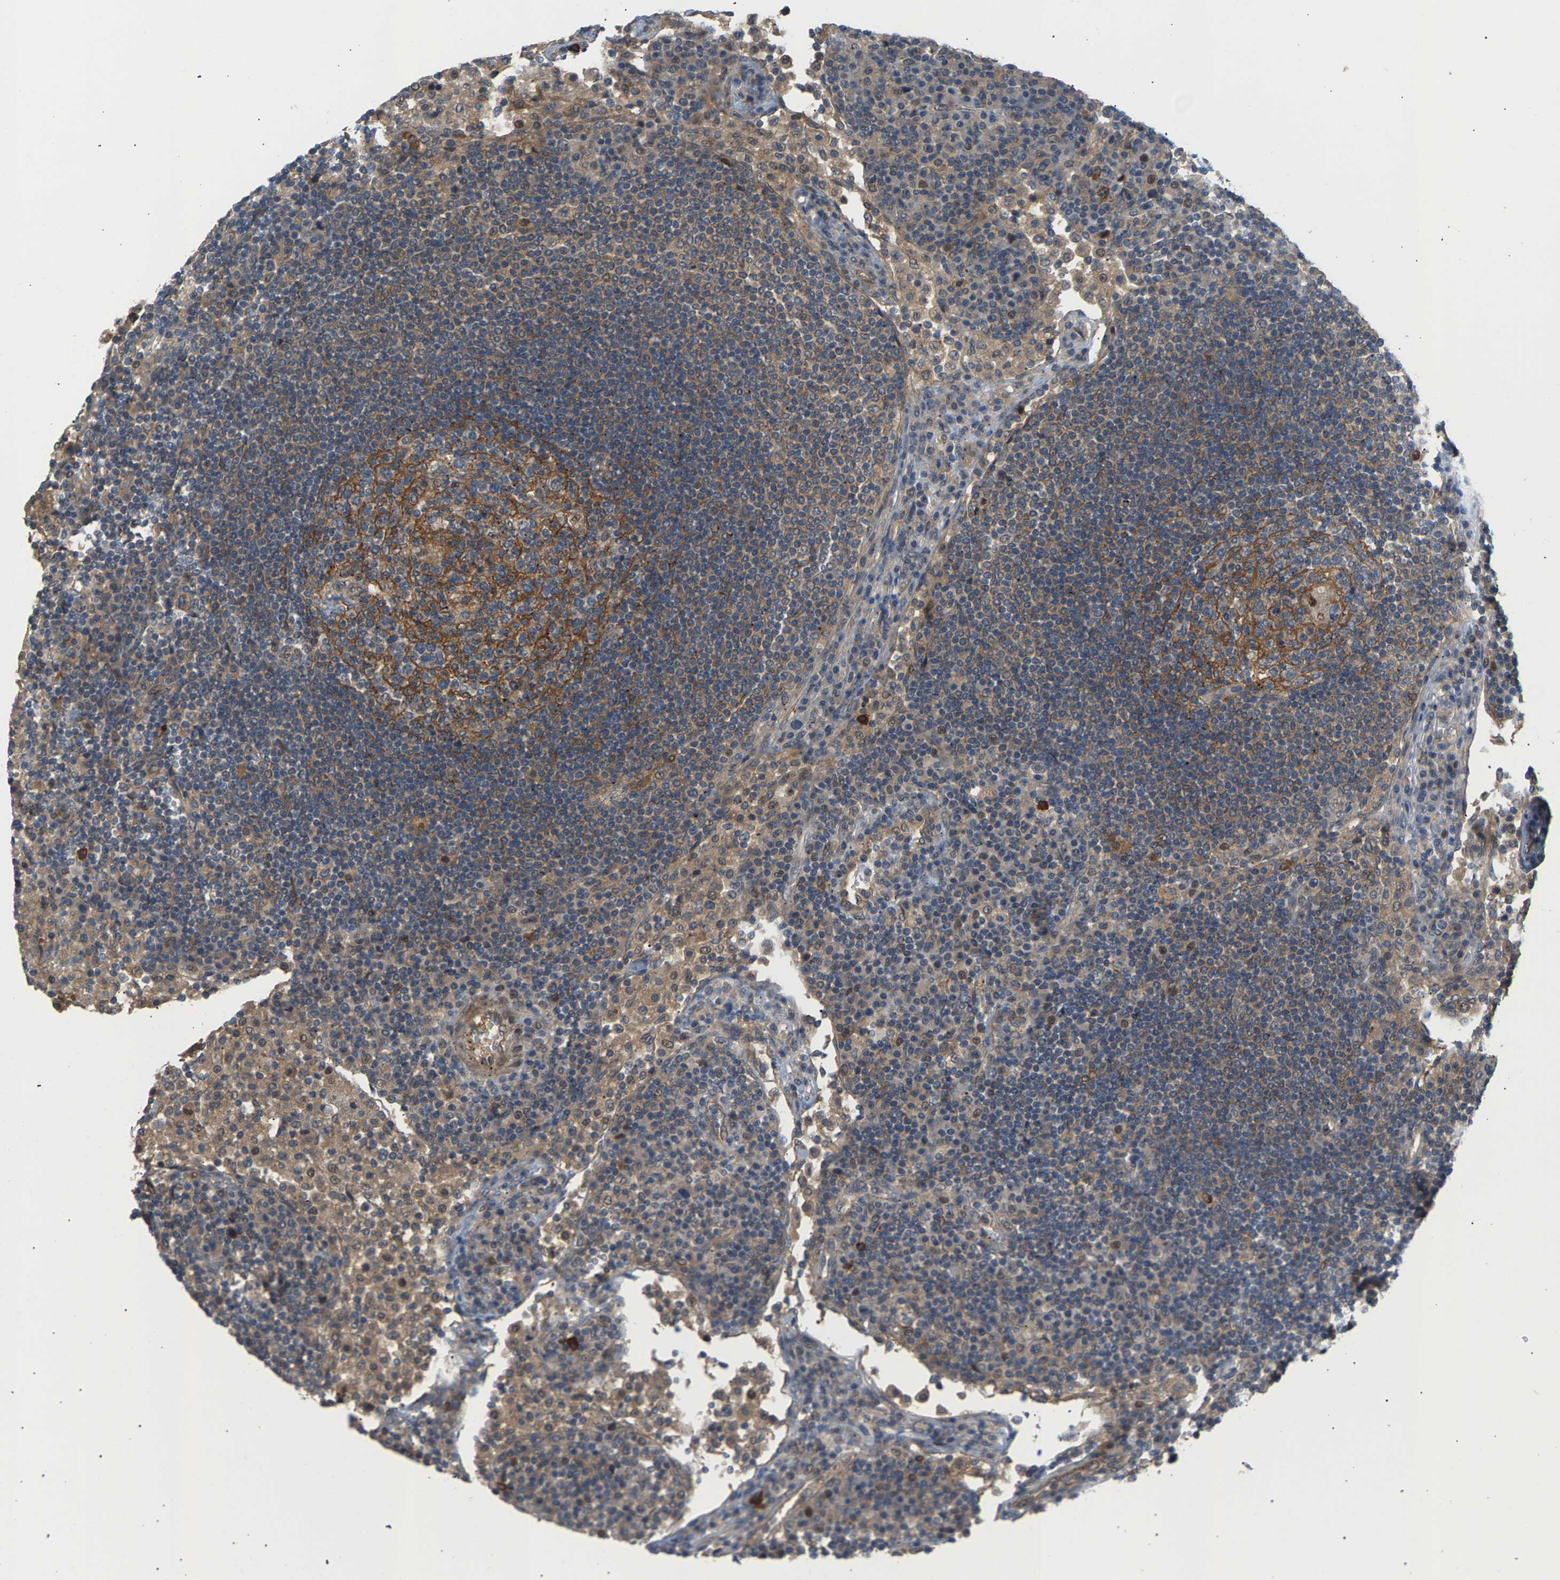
{"staining": {"intensity": "moderate", "quantity": ">75%", "location": "cytoplasmic/membranous"}, "tissue": "lymph node", "cell_type": "Germinal center cells", "image_type": "normal", "snomed": [{"axis": "morphology", "description": "Normal tissue, NOS"}, {"axis": "topography", "description": "Lymph node"}], "caption": "Immunohistochemistry image of benign lymph node: human lymph node stained using immunohistochemistry displays medium levels of moderate protein expression localized specifically in the cytoplasmic/membranous of germinal center cells, appearing as a cytoplasmic/membranous brown color.", "gene": "KRTAP27", "patient": {"sex": "female", "age": 53}}